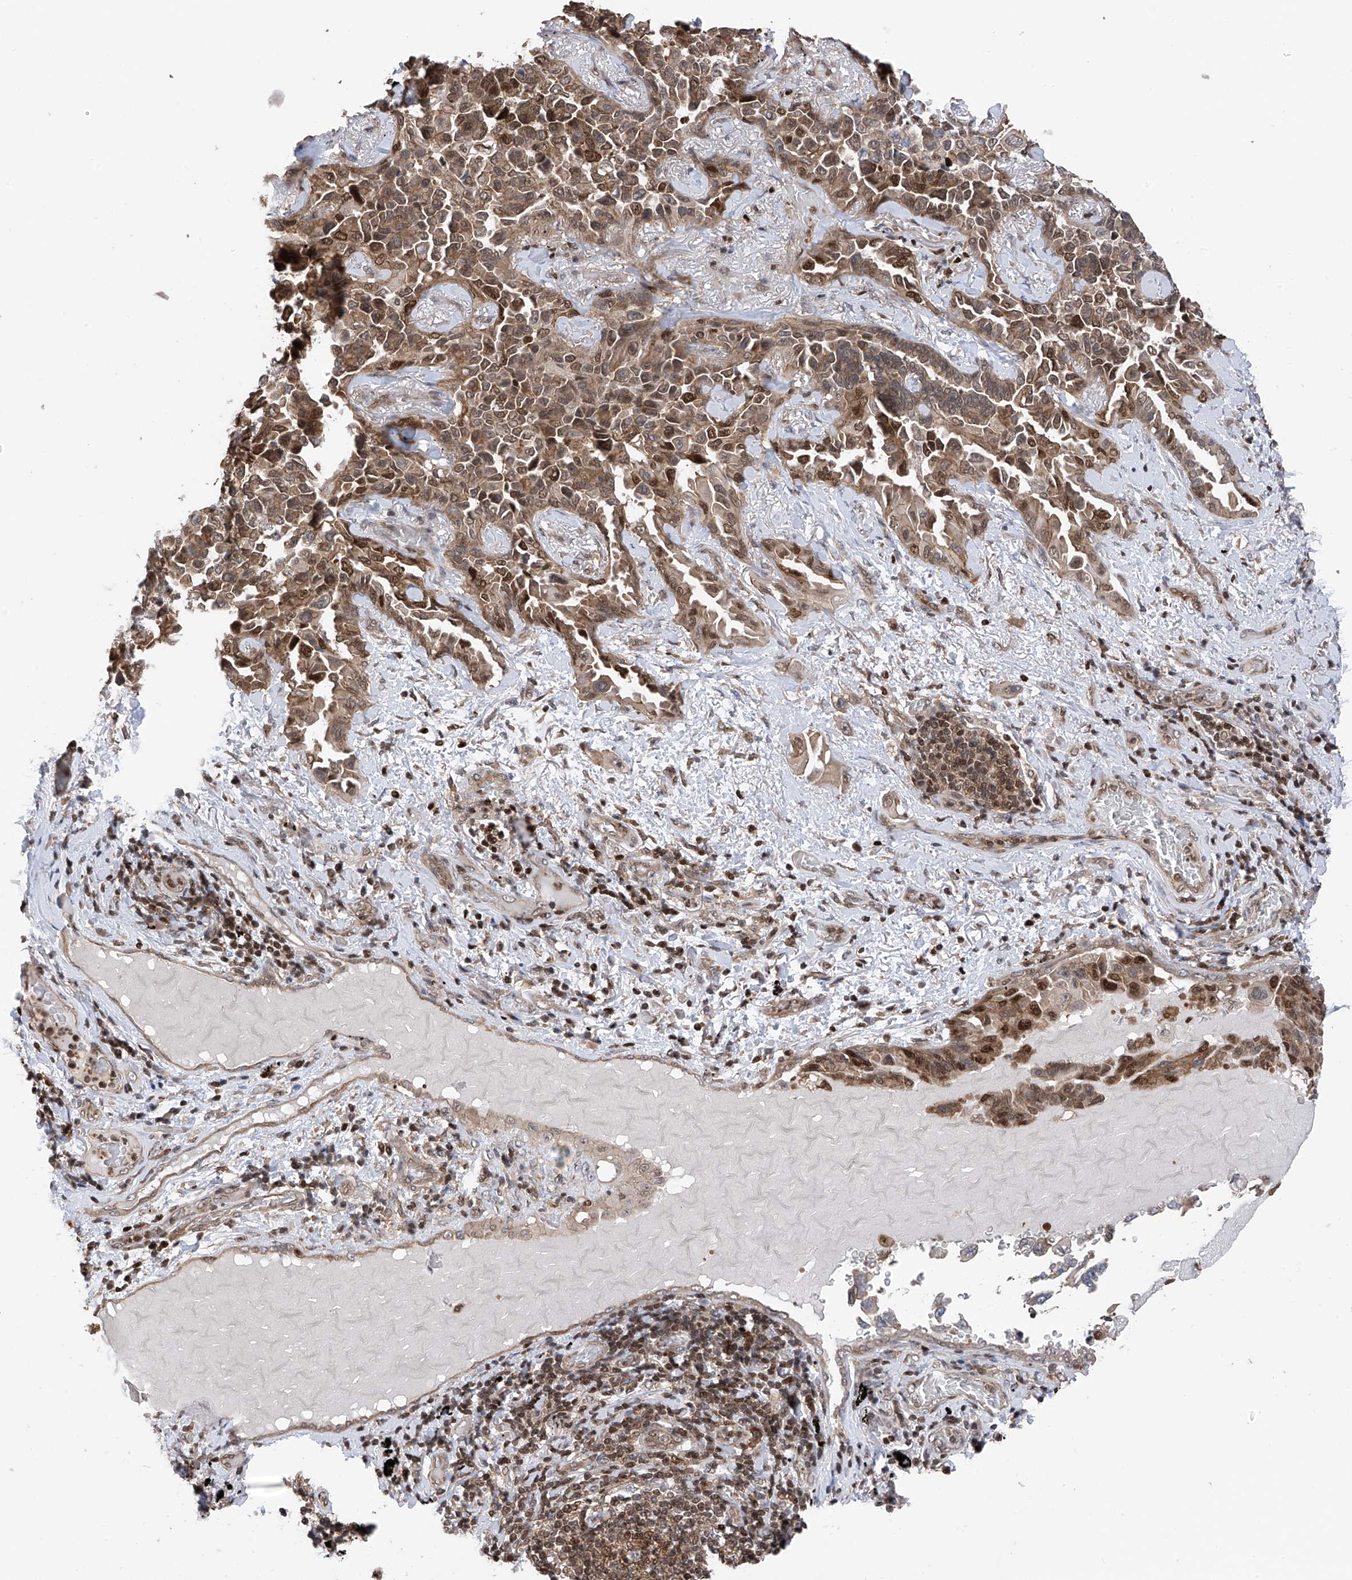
{"staining": {"intensity": "moderate", "quantity": "25%-75%", "location": "cytoplasmic/membranous,nuclear"}, "tissue": "lung cancer", "cell_type": "Tumor cells", "image_type": "cancer", "snomed": [{"axis": "morphology", "description": "Adenocarcinoma, NOS"}, {"axis": "topography", "description": "Lung"}], "caption": "Protein analysis of lung adenocarcinoma tissue reveals moderate cytoplasmic/membranous and nuclear staining in about 25%-75% of tumor cells.", "gene": "DNAJC9", "patient": {"sex": "female", "age": 67}}